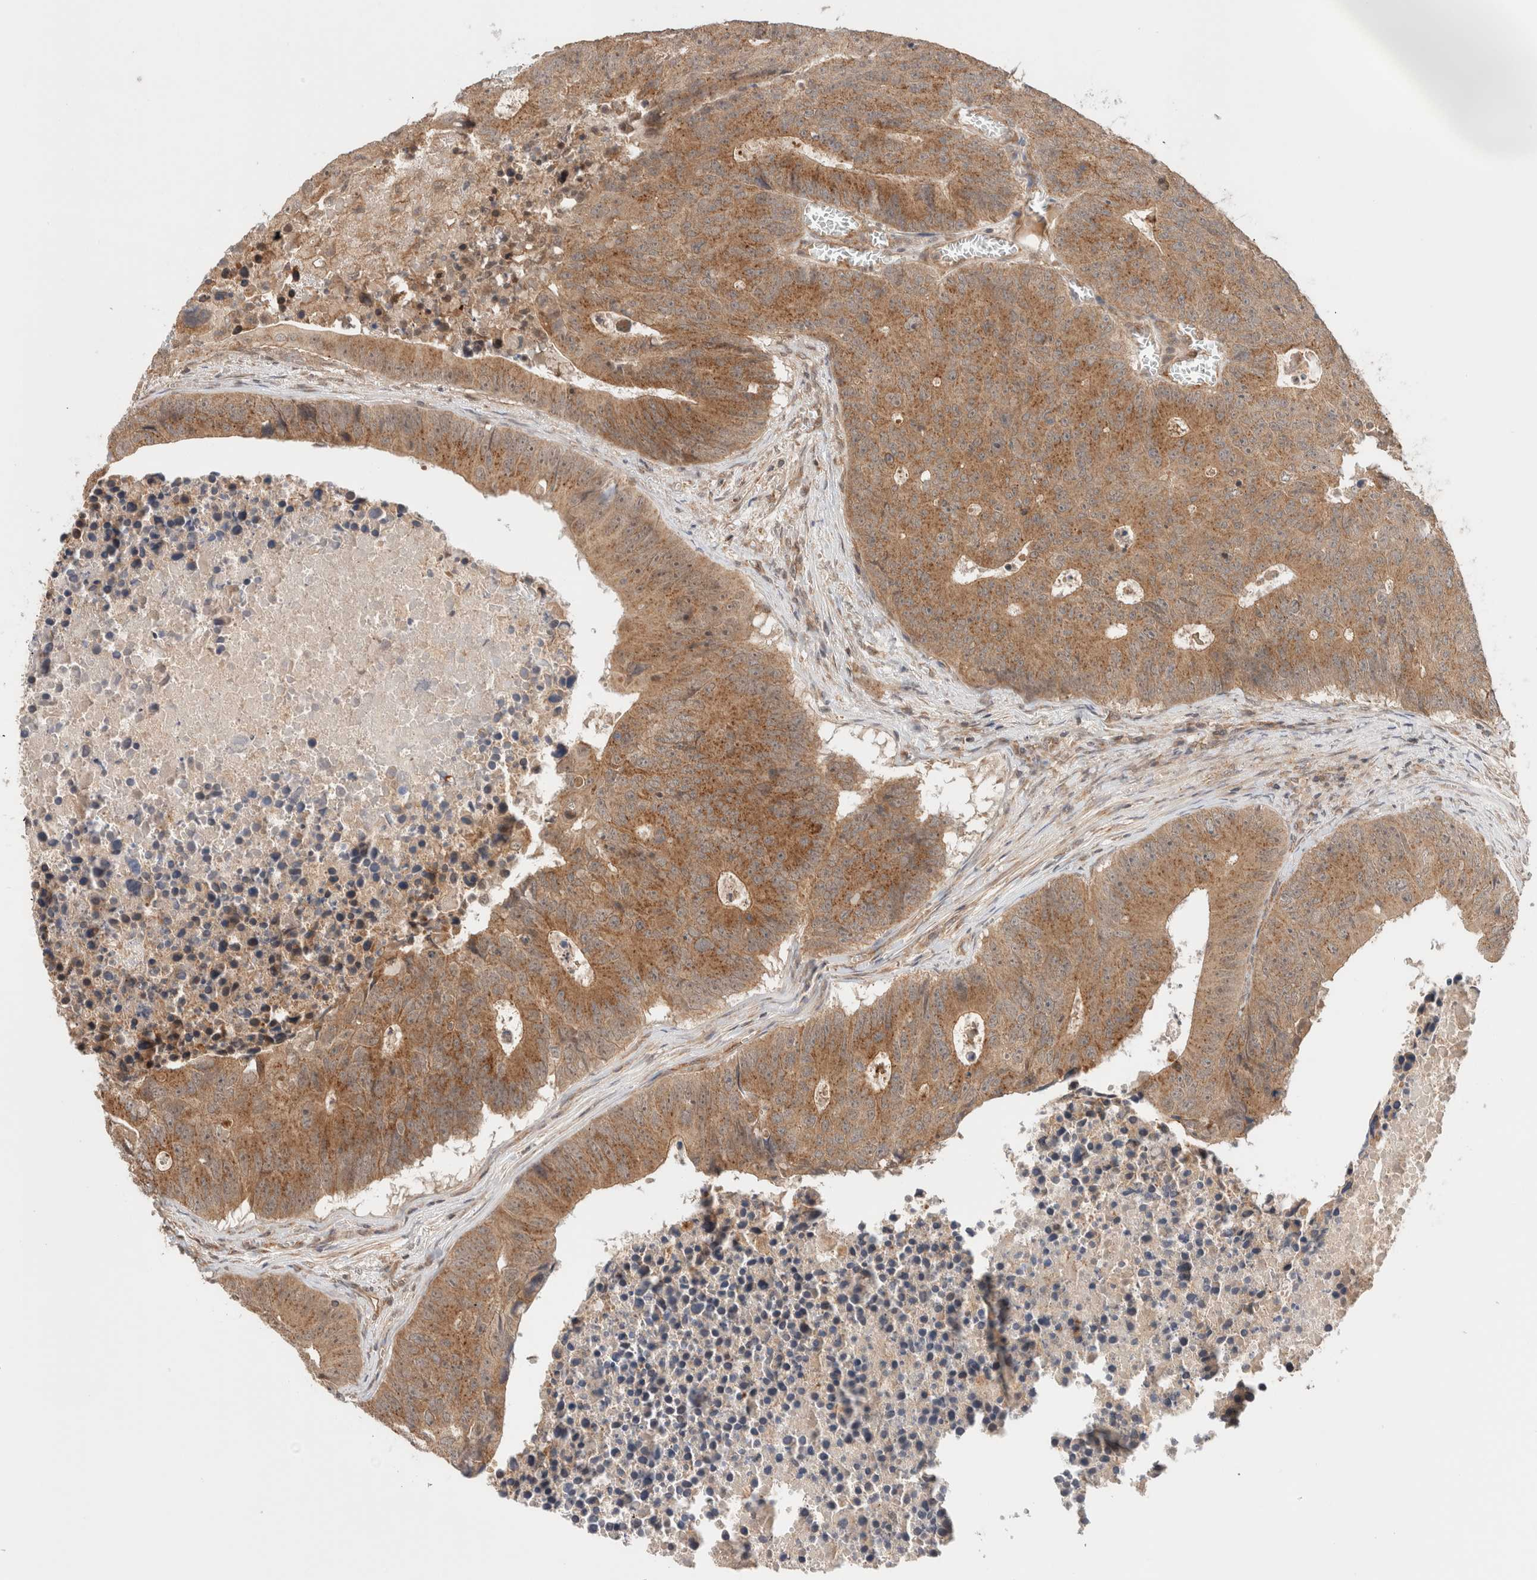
{"staining": {"intensity": "moderate", "quantity": ">75%", "location": "cytoplasmic/membranous,nuclear"}, "tissue": "colorectal cancer", "cell_type": "Tumor cells", "image_type": "cancer", "snomed": [{"axis": "morphology", "description": "Adenocarcinoma, NOS"}, {"axis": "topography", "description": "Colon"}], "caption": "Colorectal cancer (adenocarcinoma) stained with immunohistochemistry reveals moderate cytoplasmic/membranous and nuclear staining in about >75% of tumor cells.", "gene": "SIKE1", "patient": {"sex": "male", "age": 87}}